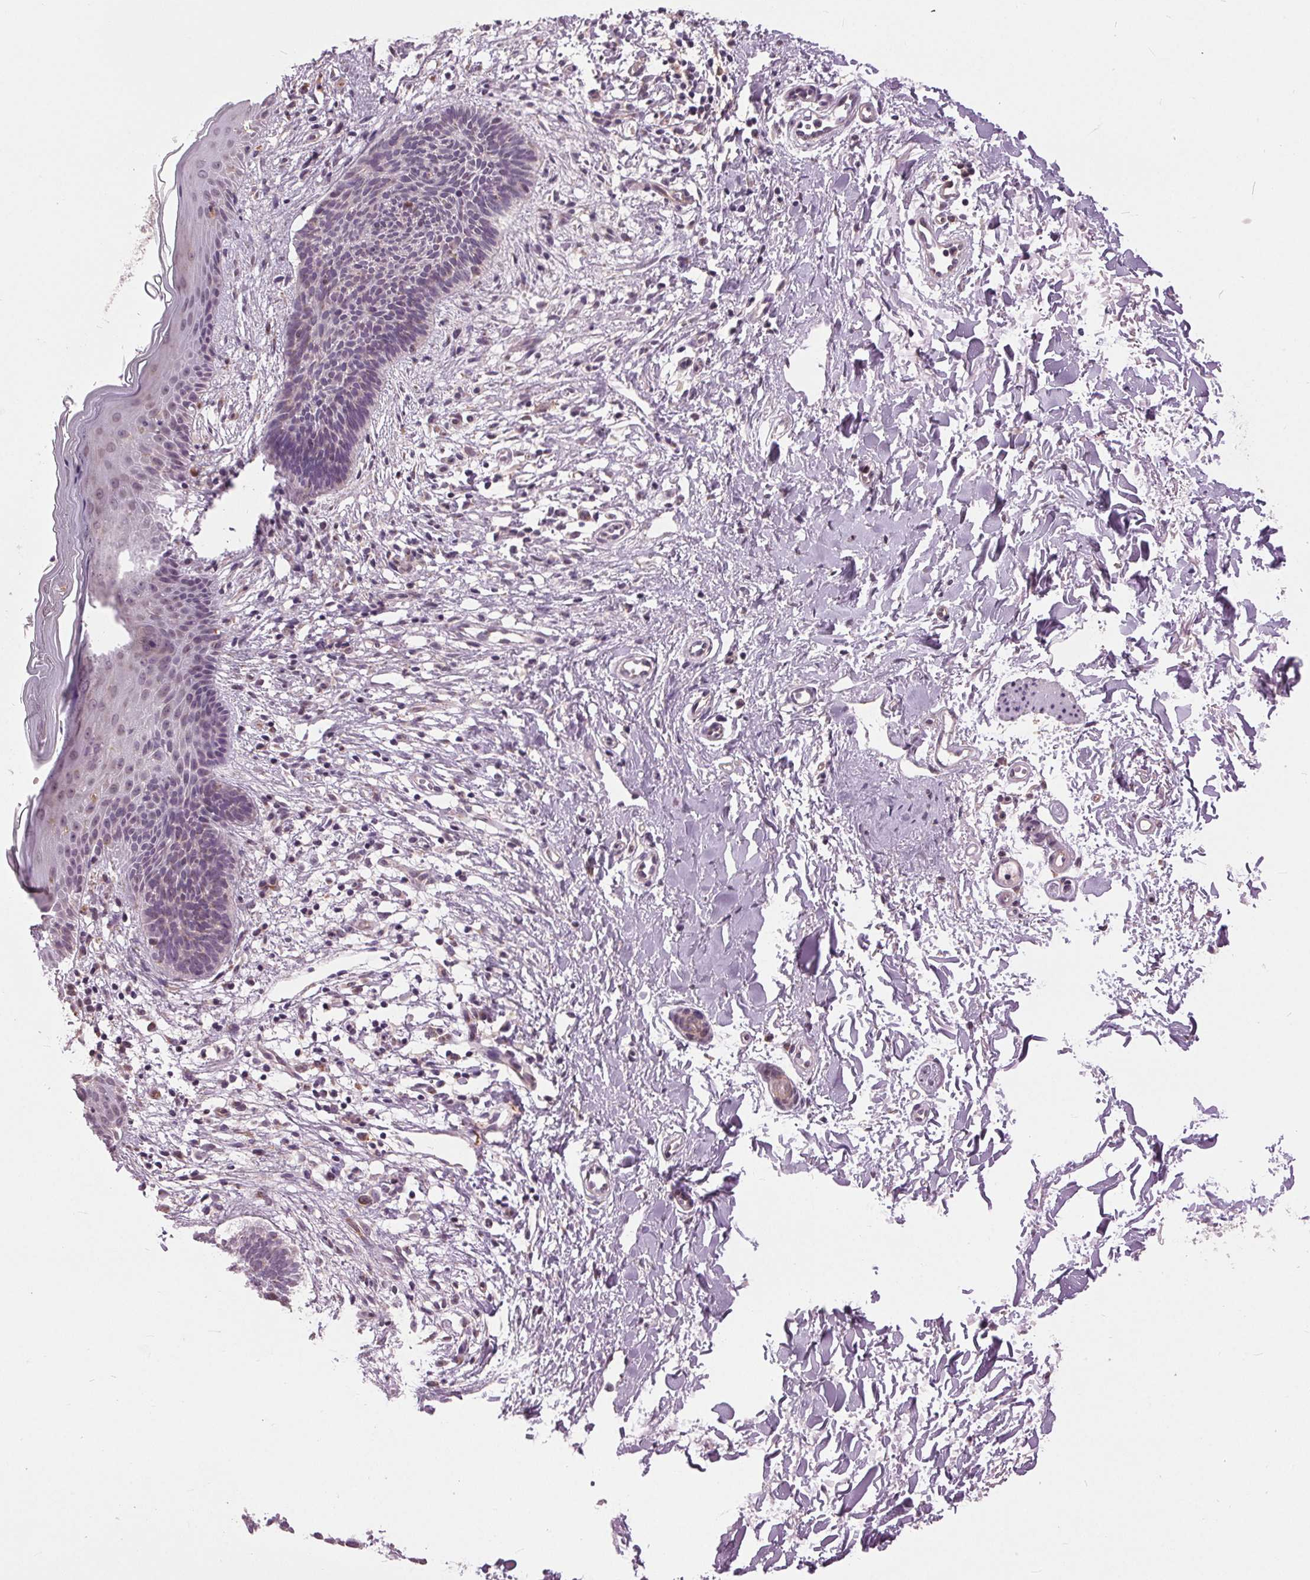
{"staining": {"intensity": "negative", "quantity": "none", "location": "none"}, "tissue": "skin cancer", "cell_type": "Tumor cells", "image_type": "cancer", "snomed": [{"axis": "morphology", "description": "Basal cell carcinoma"}, {"axis": "topography", "description": "Skin"}], "caption": "Tumor cells are negative for protein expression in human skin basal cell carcinoma. (Brightfield microscopy of DAB immunohistochemistry at high magnification).", "gene": "BSDC1", "patient": {"sex": "female", "age": 84}}